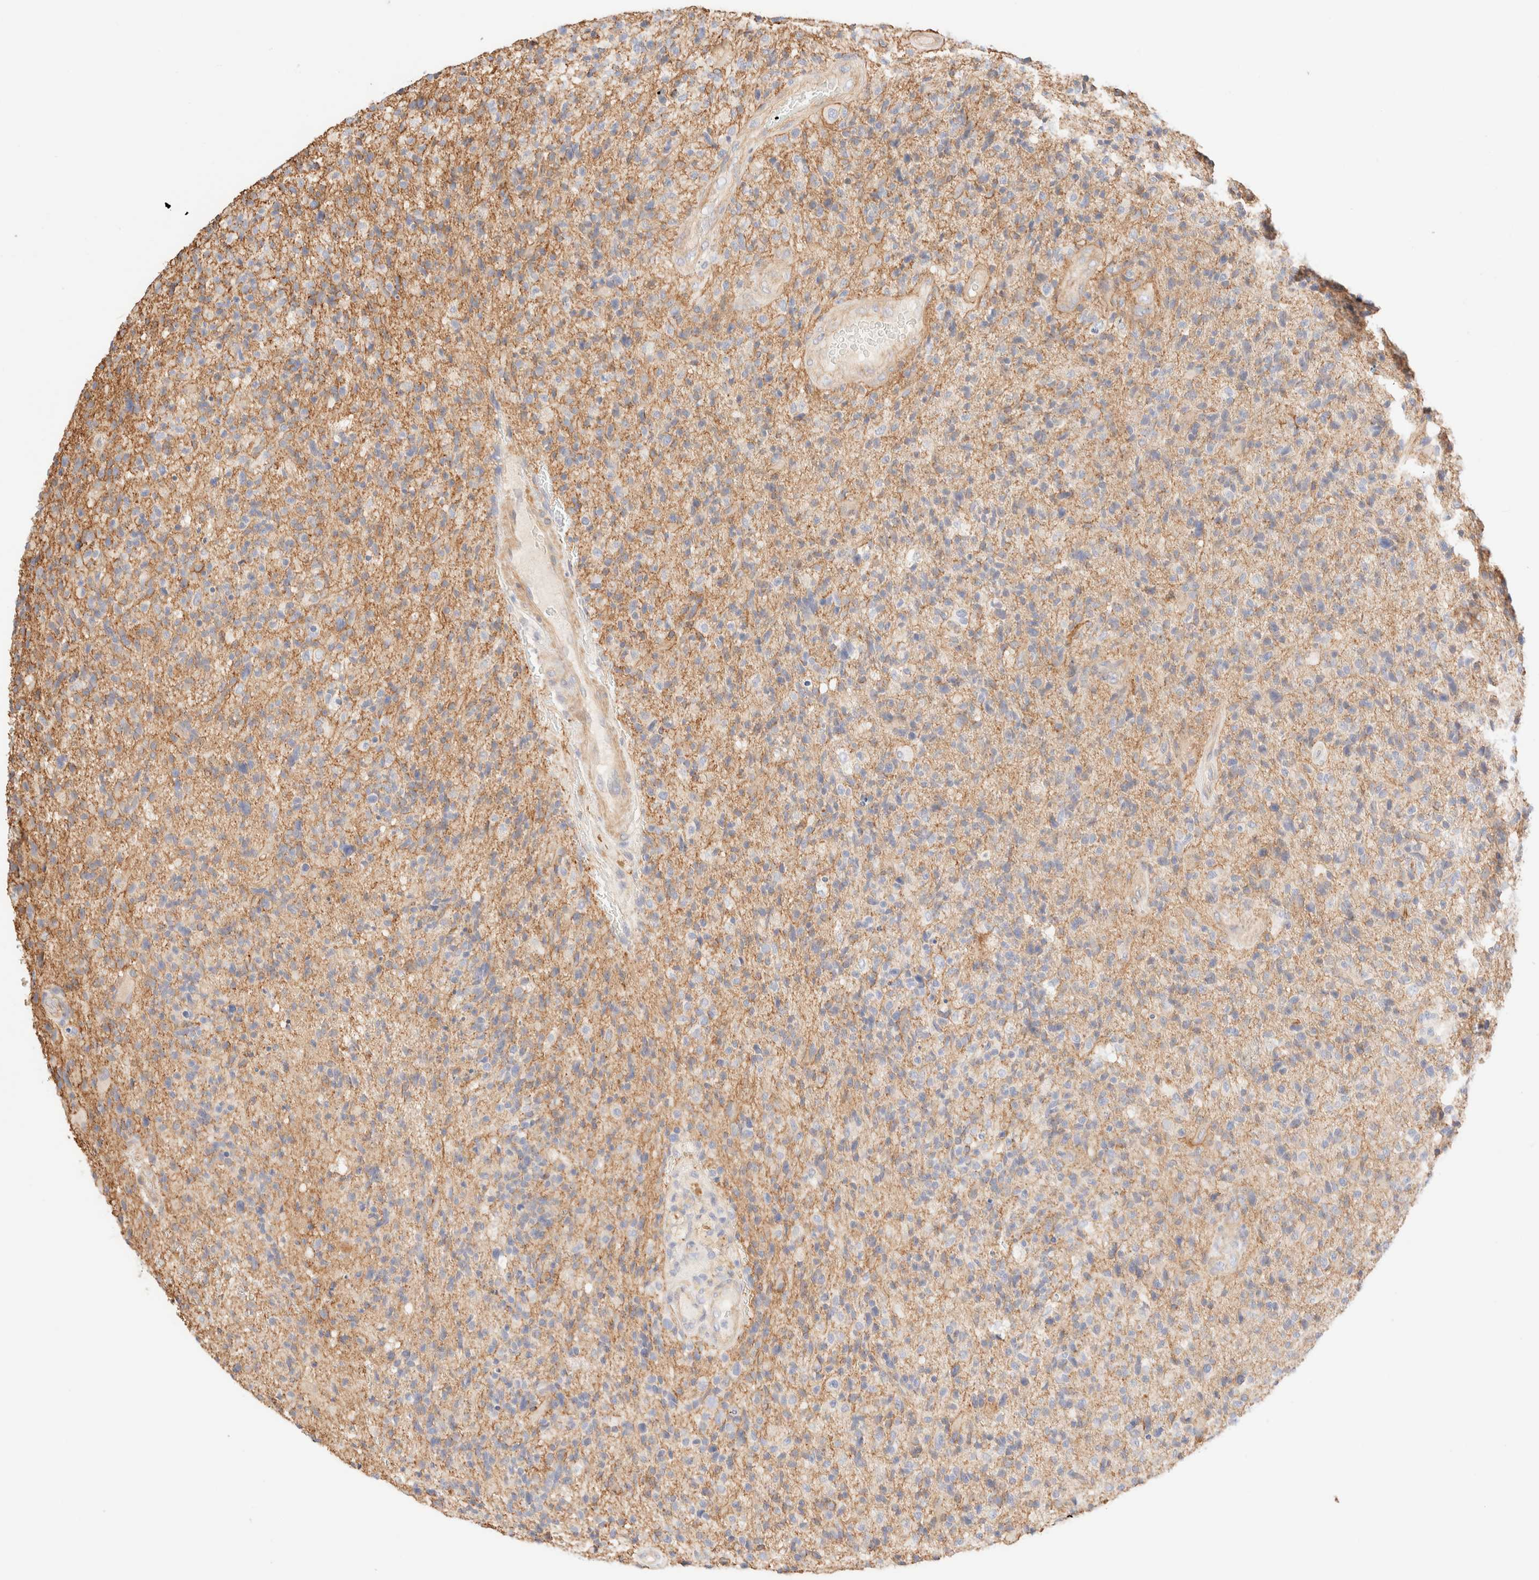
{"staining": {"intensity": "weak", "quantity": "<25%", "location": "cytoplasmic/membranous"}, "tissue": "glioma", "cell_type": "Tumor cells", "image_type": "cancer", "snomed": [{"axis": "morphology", "description": "Glioma, malignant, High grade"}, {"axis": "topography", "description": "Brain"}], "caption": "Glioma stained for a protein using immunohistochemistry (IHC) displays no positivity tumor cells.", "gene": "NIBAN2", "patient": {"sex": "male", "age": 72}}